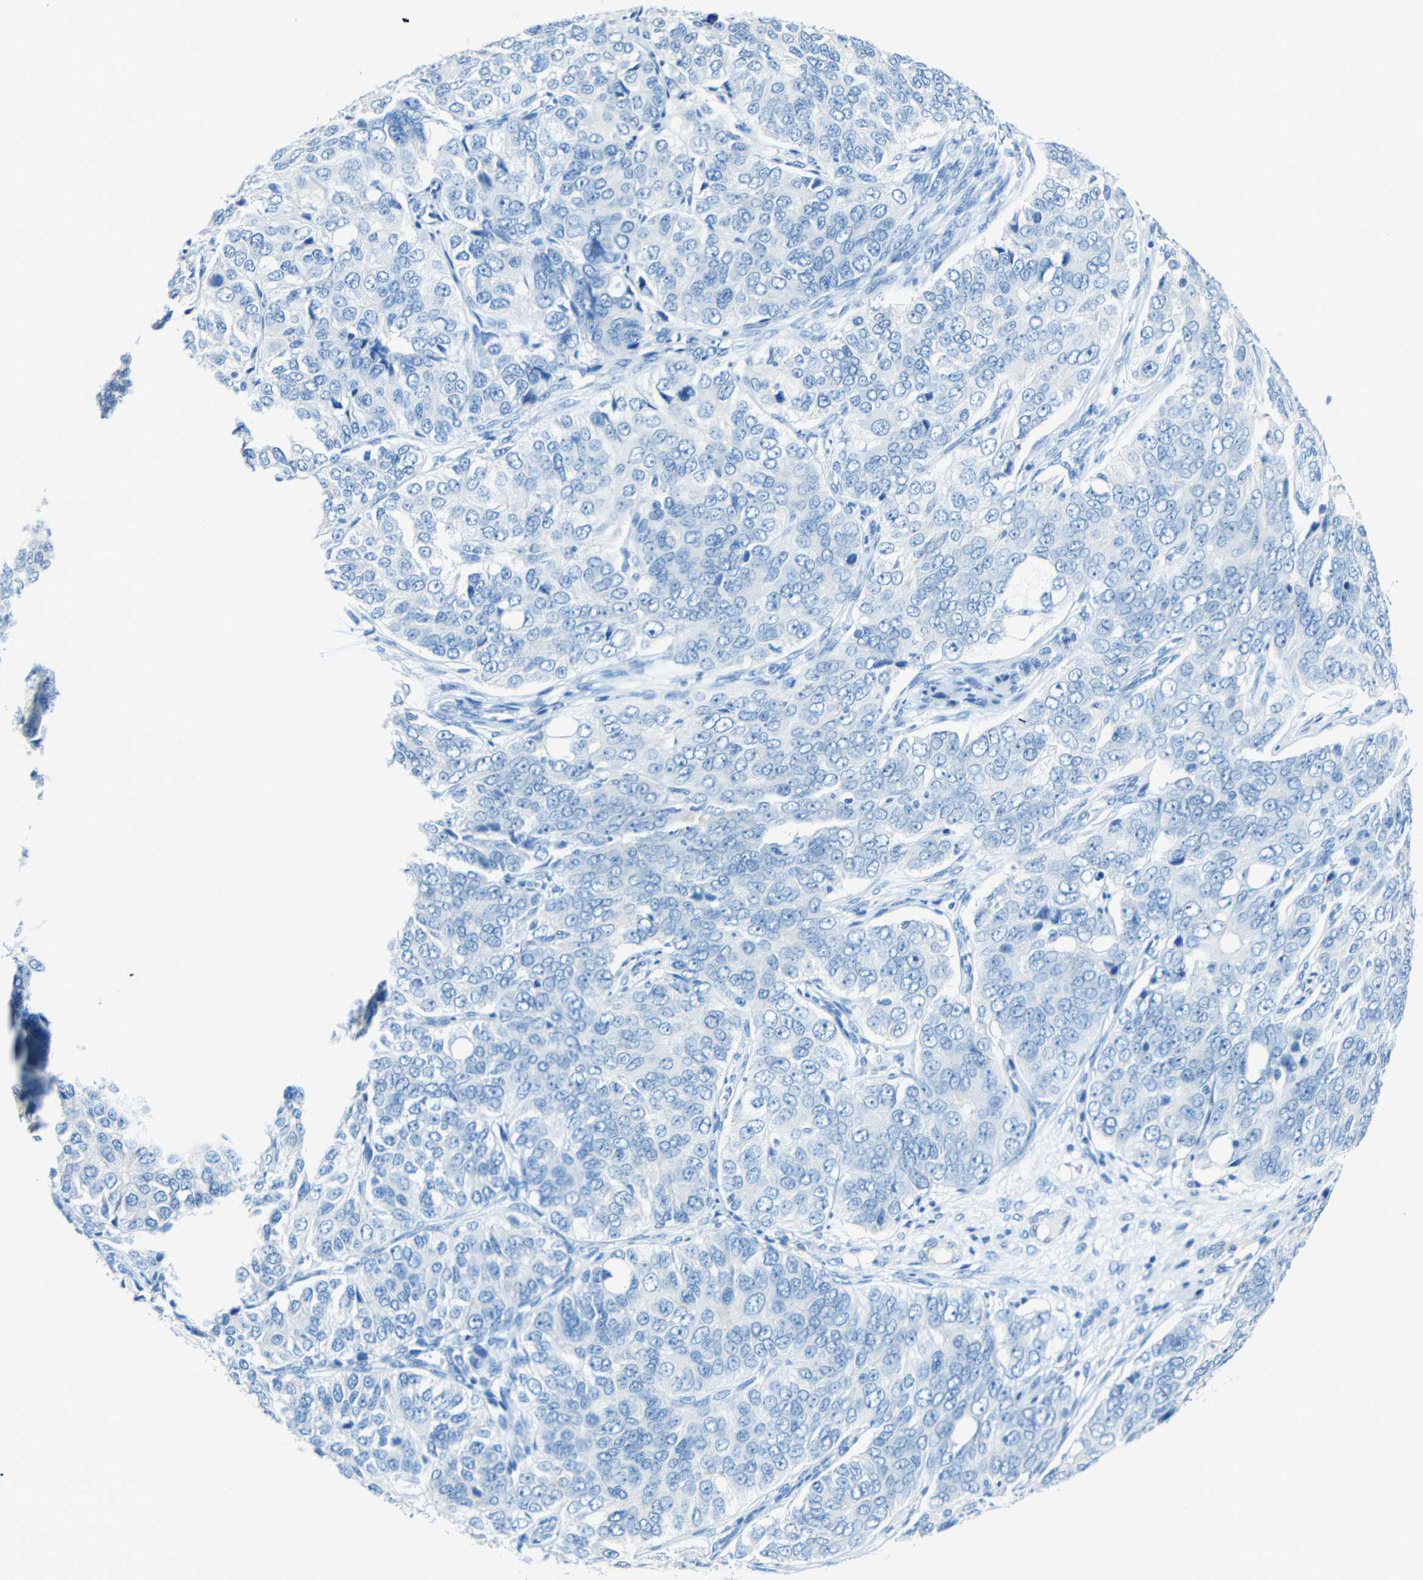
{"staining": {"intensity": "negative", "quantity": "none", "location": "none"}, "tissue": "ovarian cancer", "cell_type": "Tumor cells", "image_type": "cancer", "snomed": [{"axis": "morphology", "description": "Carcinoma, endometroid"}, {"axis": "topography", "description": "Ovary"}], "caption": "This is an immunohistochemistry (IHC) micrograph of human ovarian endometroid carcinoma. There is no positivity in tumor cells.", "gene": "TUBB4B", "patient": {"sex": "female", "age": 51}}